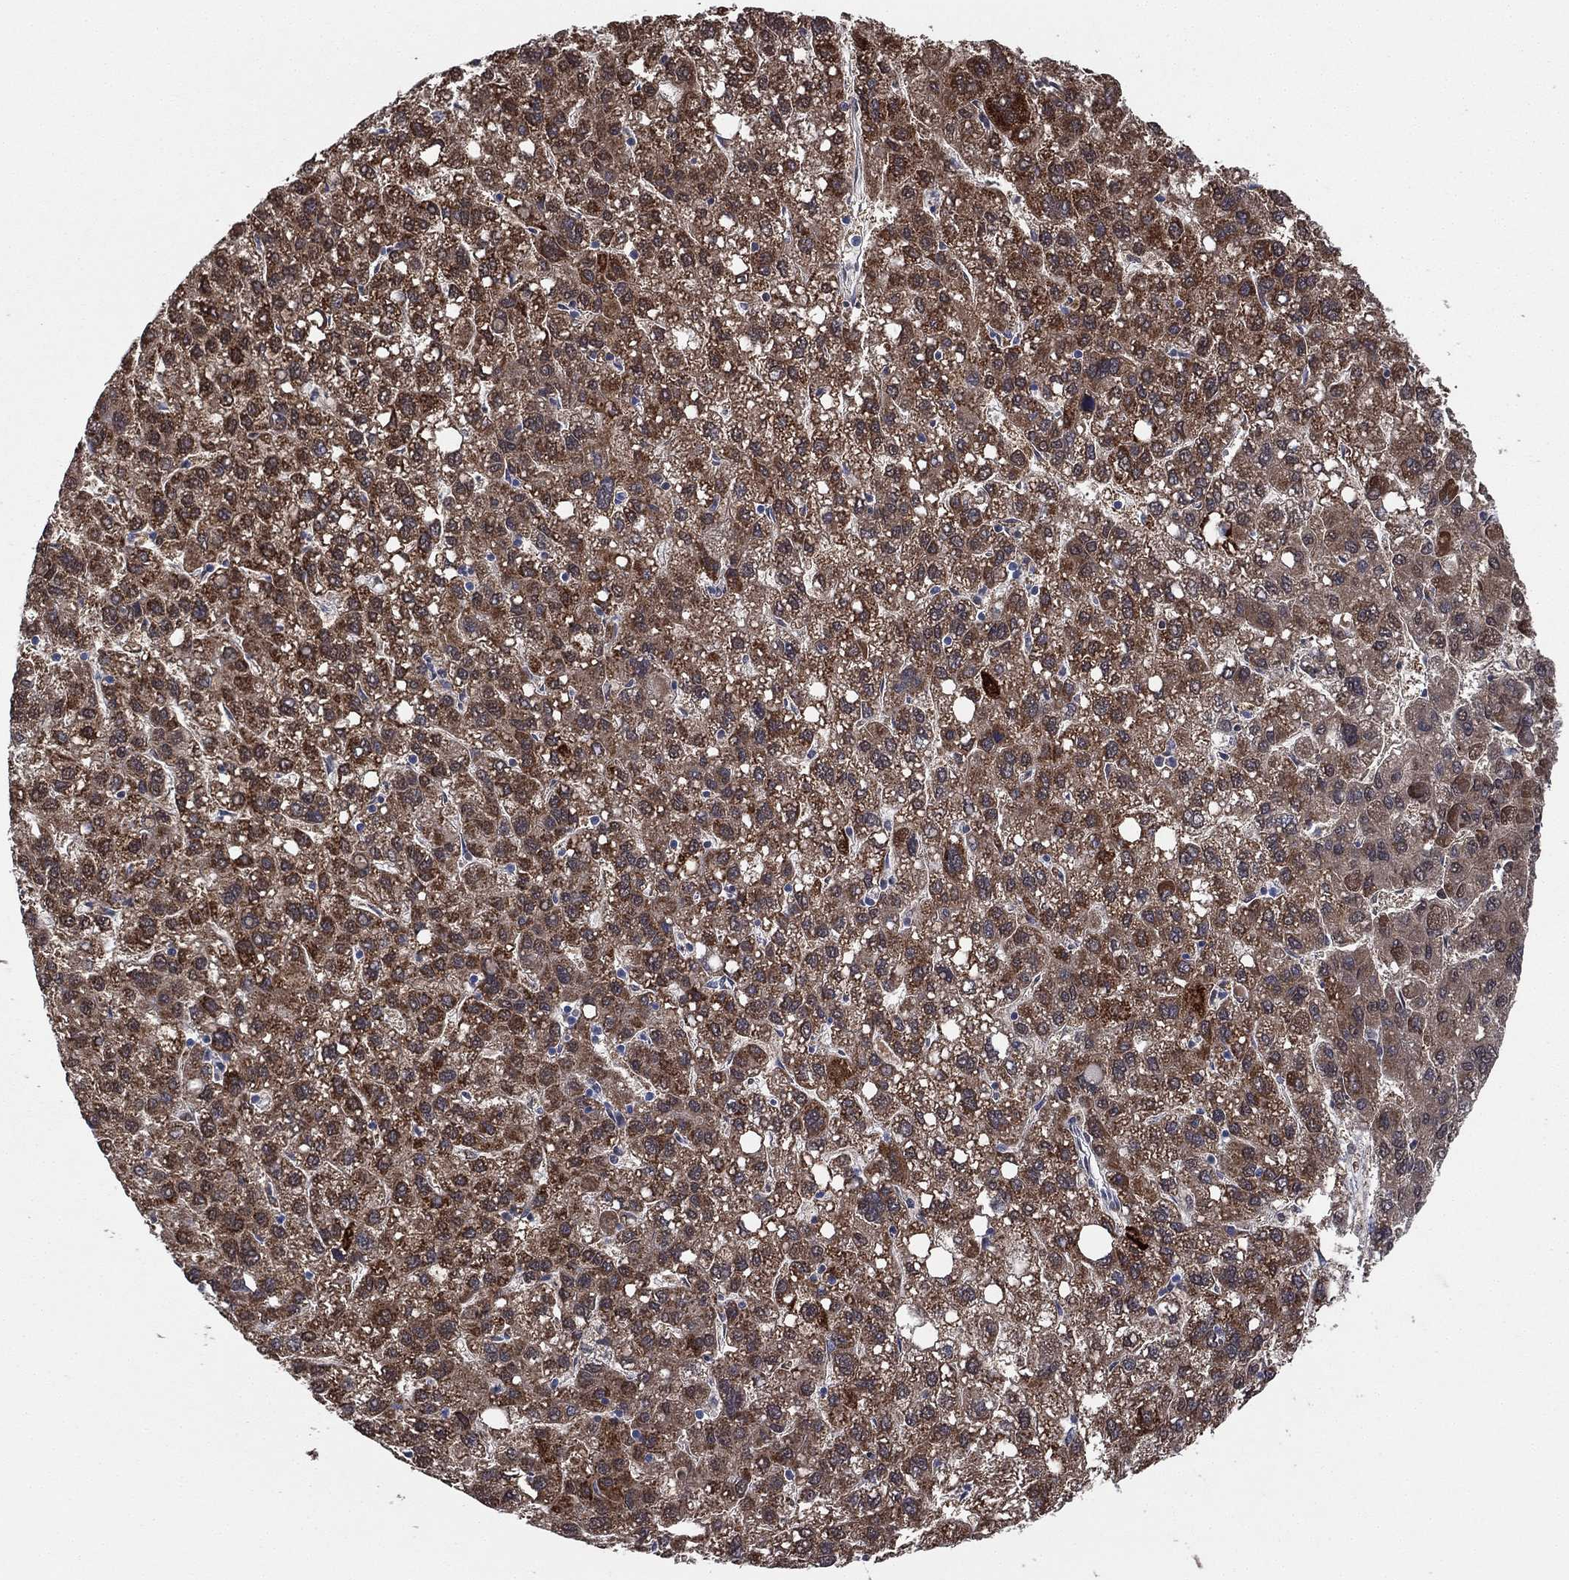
{"staining": {"intensity": "strong", "quantity": ">75%", "location": "cytoplasmic/membranous"}, "tissue": "liver cancer", "cell_type": "Tumor cells", "image_type": "cancer", "snomed": [{"axis": "morphology", "description": "Carcinoma, Hepatocellular, NOS"}, {"axis": "topography", "description": "Liver"}], "caption": "Brown immunohistochemical staining in hepatocellular carcinoma (liver) demonstrates strong cytoplasmic/membranous staining in approximately >75% of tumor cells. (Stains: DAB in brown, nuclei in blue, Microscopy: brightfield microscopy at high magnification).", "gene": "ALDH7A1", "patient": {"sex": "female", "age": 82}}